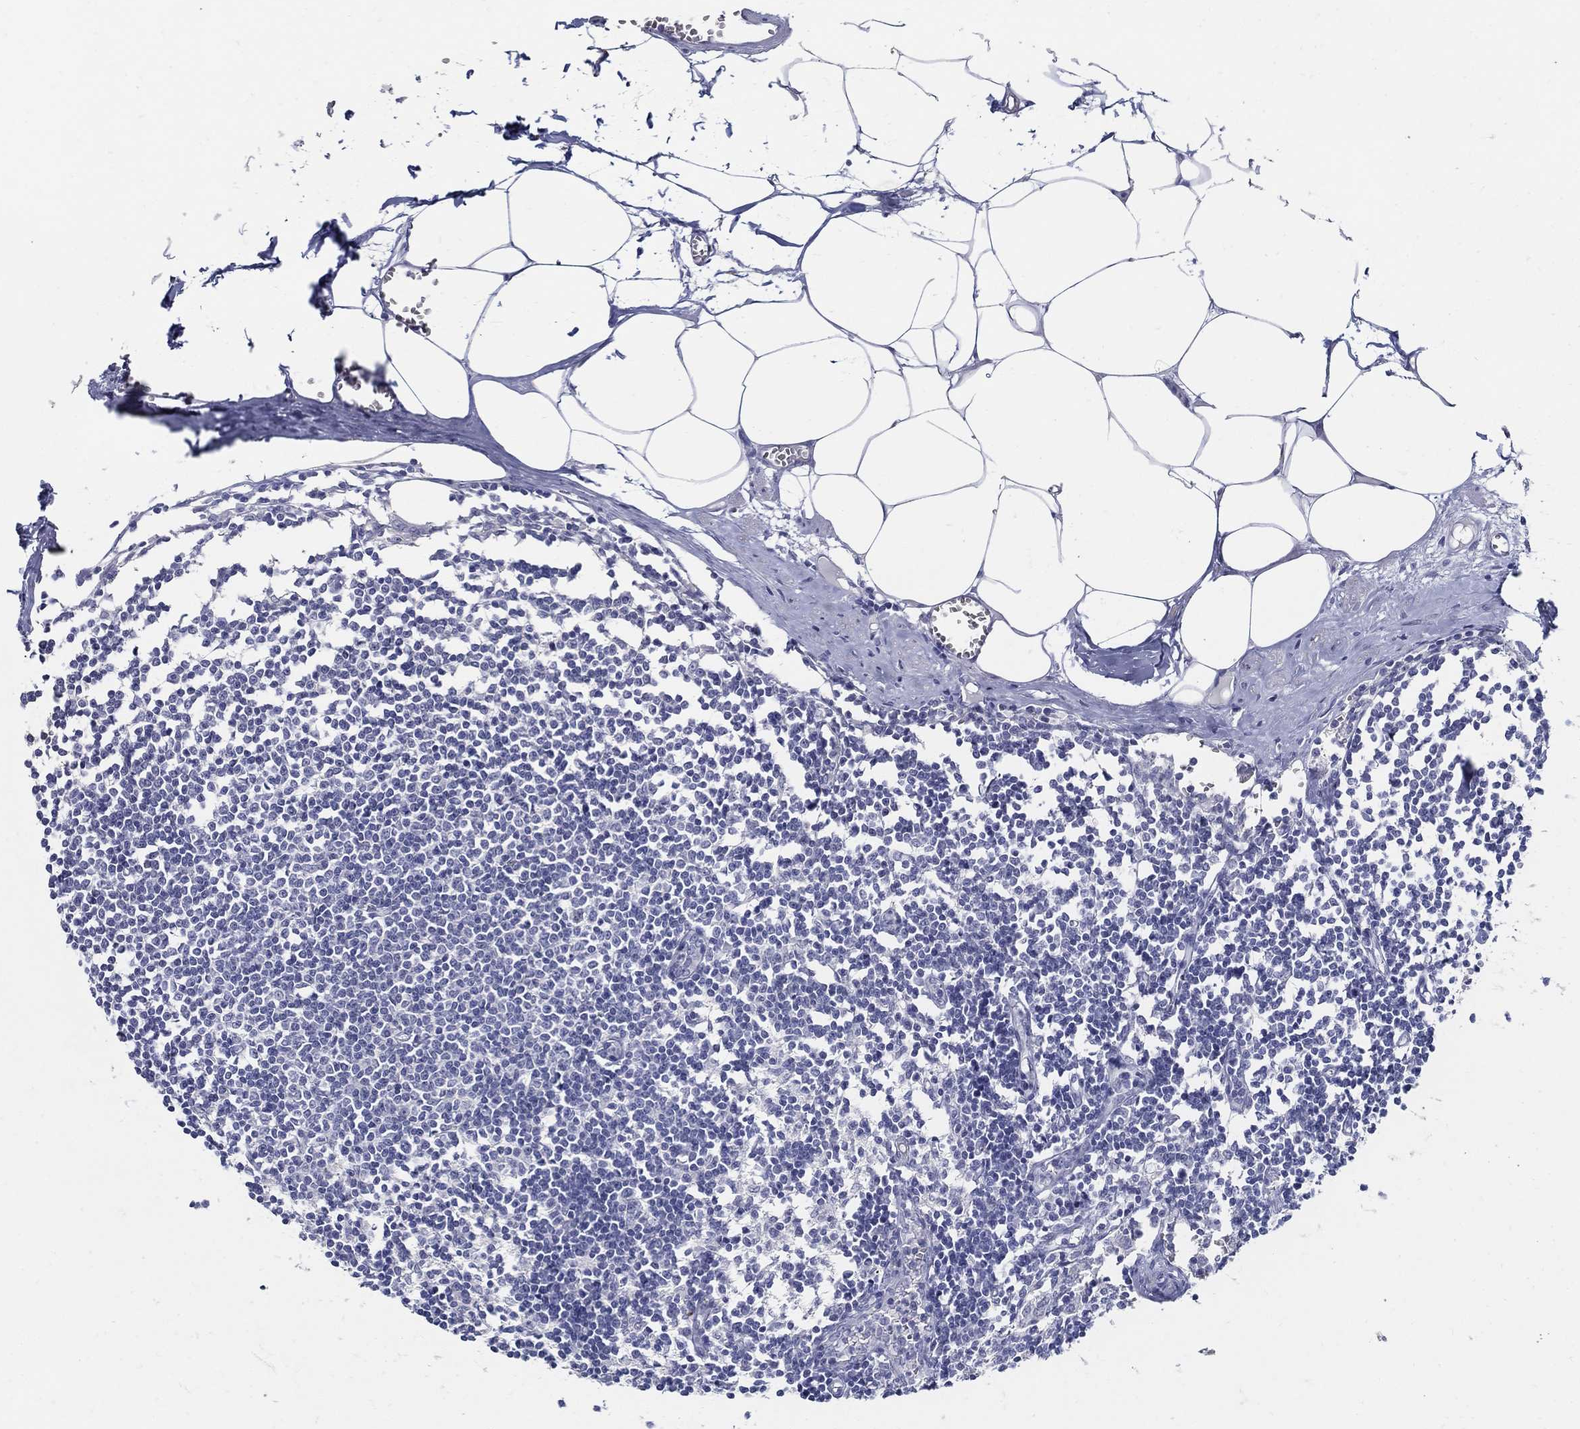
{"staining": {"intensity": "negative", "quantity": "none", "location": "none"}, "tissue": "lymph node", "cell_type": "Germinal center cells", "image_type": "normal", "snomed": [{"axis": "morphology", "description": "Normal tissue, NOS"}, {"axis": "topography", "description": "Lymph node"}], "caption": "A high-resolution micrograph shows immunohistochemistry staining of unremarkable lymph node, which displays no significant expression in germinal center cells.", "gene": "USP29", "patient": {"sex": "male", "age": 59}}